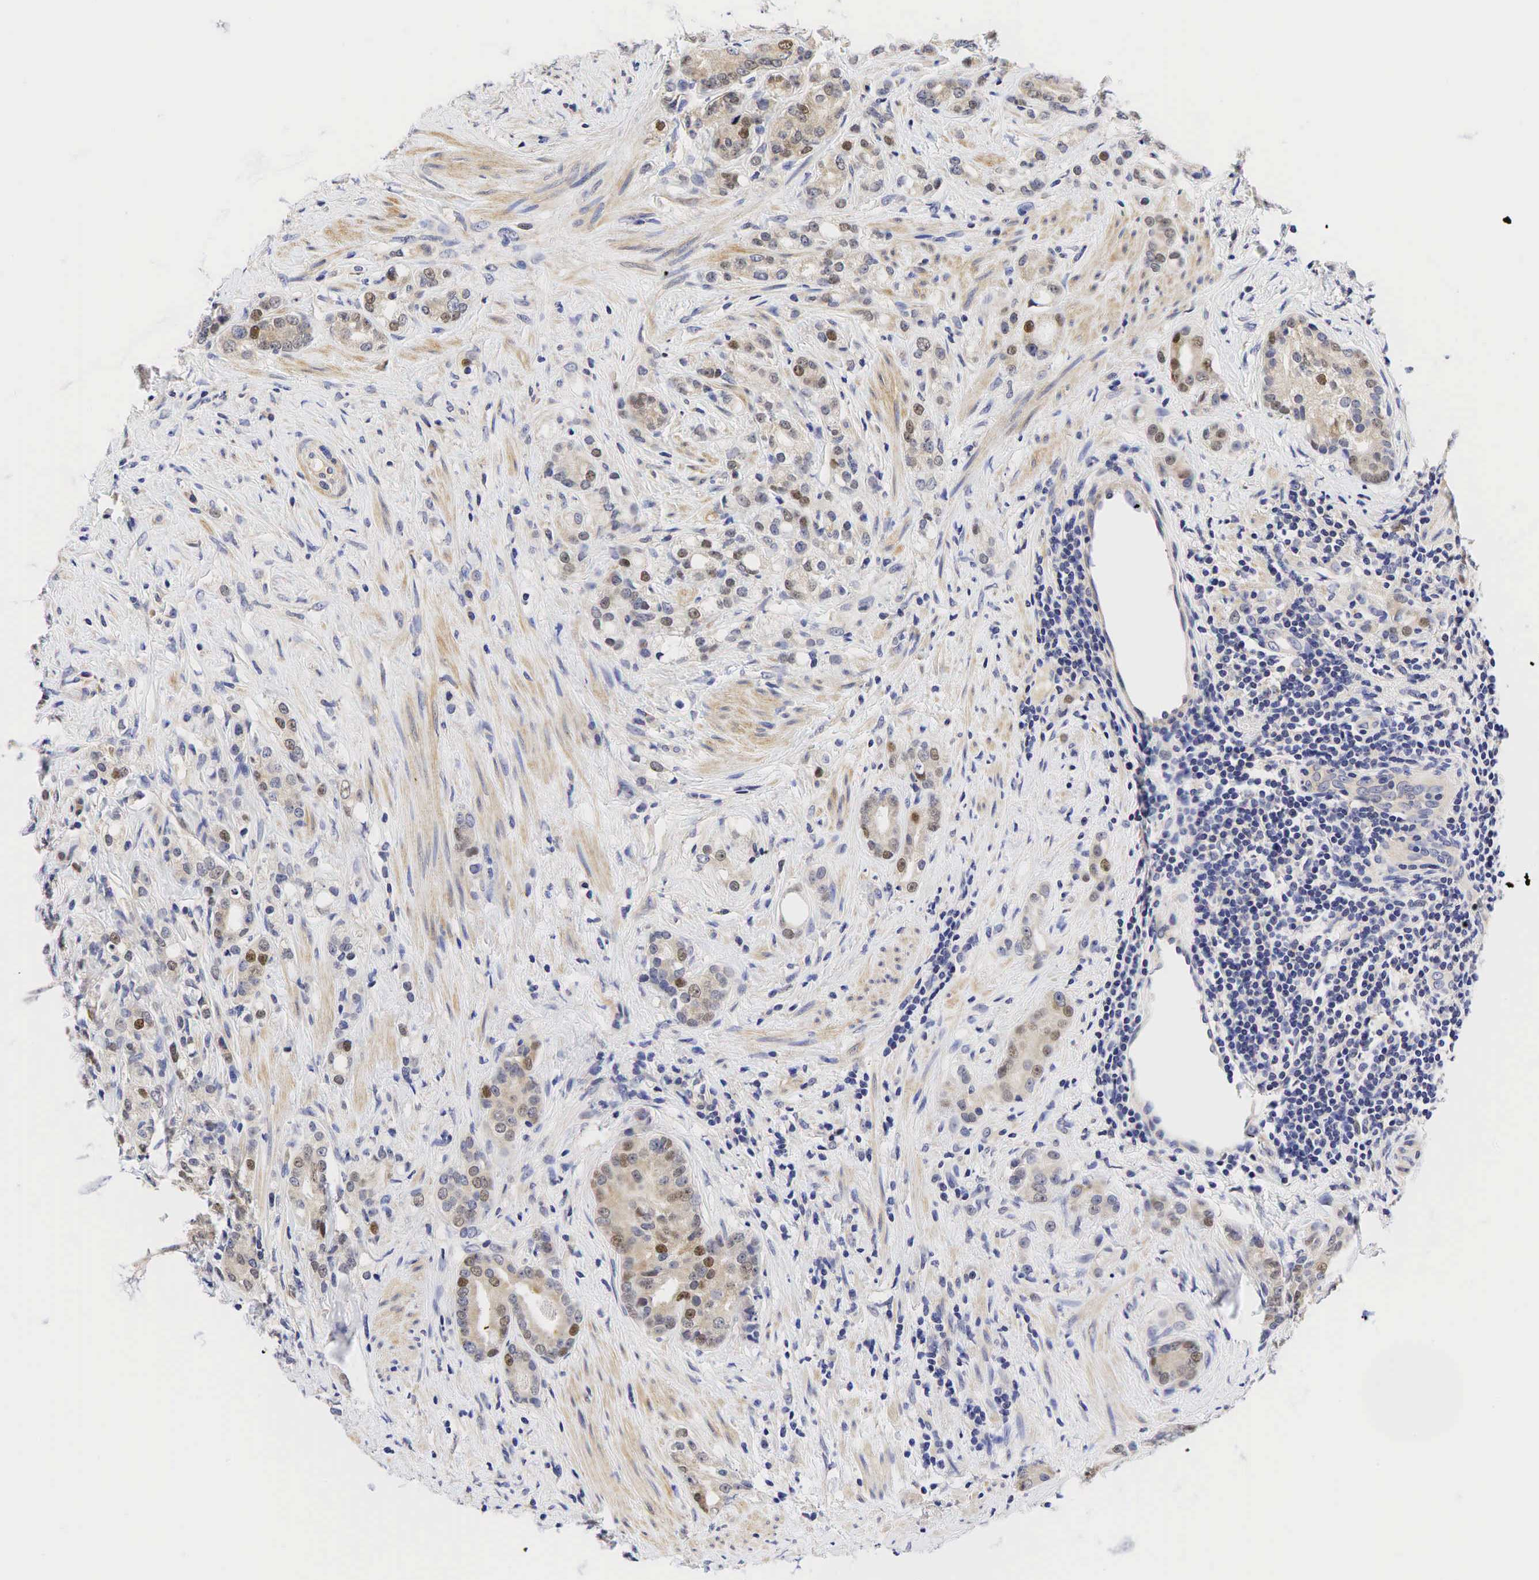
{"staining": {"intensity": "moderate", "quantity": "25%-75%", "location": "nuclear"}, "tissue": "prostate cancer", "cell_type": "Tumor cells", "image_type": "cancer", "snomed": [{"axis": "morphology", "description": "Adenocarcinoma, Medium grade"}, {"axis": "topography", "description": "Prostate"}], "caption": "Prostate medium-grade adenocarcinoma was stained to show a protein in brown. There is medium levels of moderate nuclear staining in approximately 25%-75% of tumor cells.", "gene": "CCND1", "patient": {"sex": "male", "age": 59}}